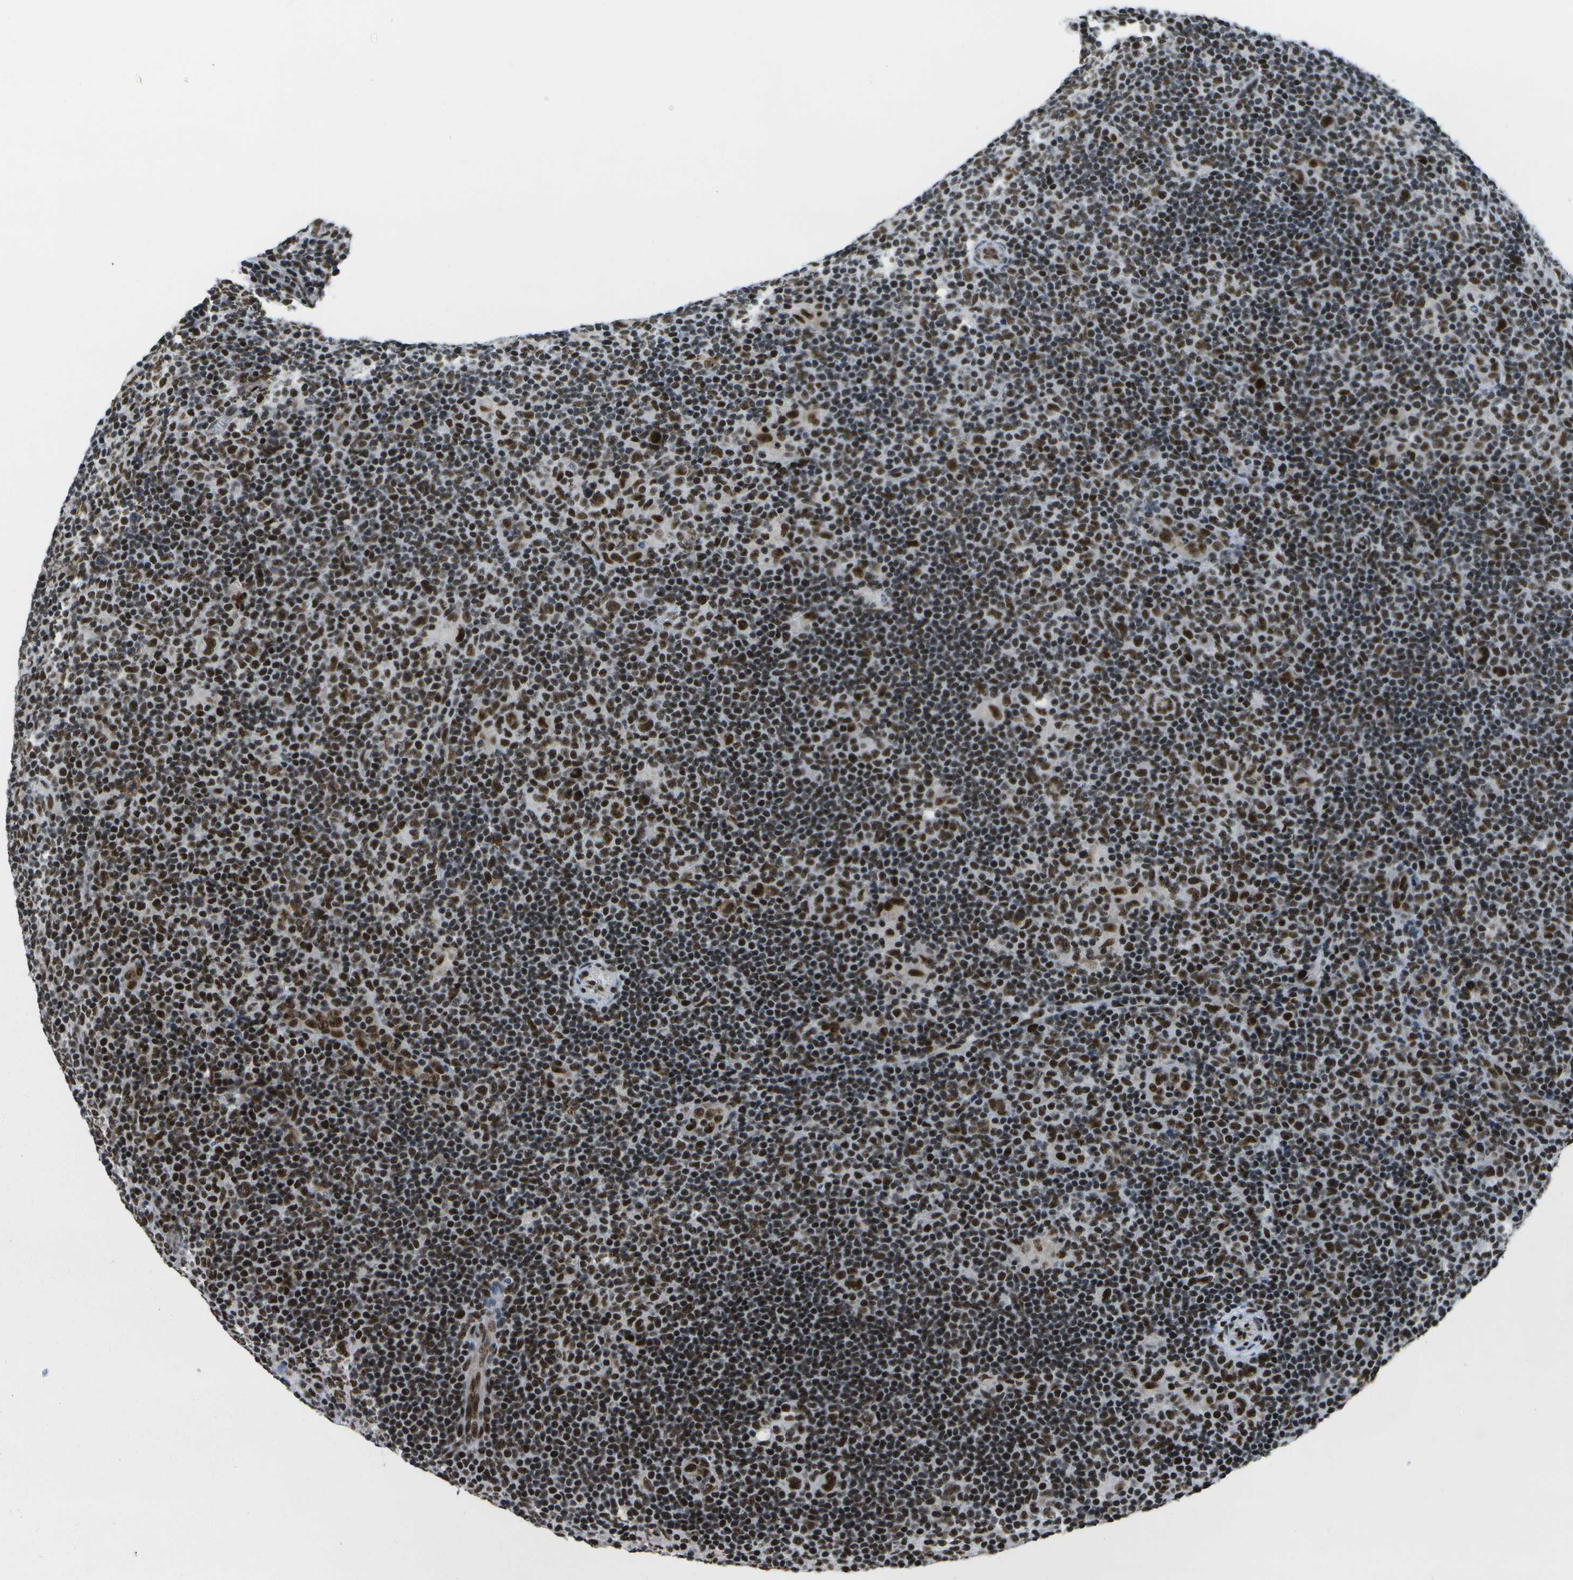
{"staining": {"intensity": "strong", "quantity": ">75%", "location": "nuclear"}, "tissue": "lymphoma", "cell_type": "Tumor cells", "image_type": "cancer", "snomed": [{"axis": "morphology", "description": "Hodgkin's disease, NOS"}, {"axis": "topography", "description": "Lymph node"}], "caption": "IHC (DAB (3,3'-diaminobenzidine)) staining of lymphoma displays strong nuclear protein expression in about >75% of tumor cells.", "gene": "NSRP1", "patient": {"sex": "female", "age": 57}}